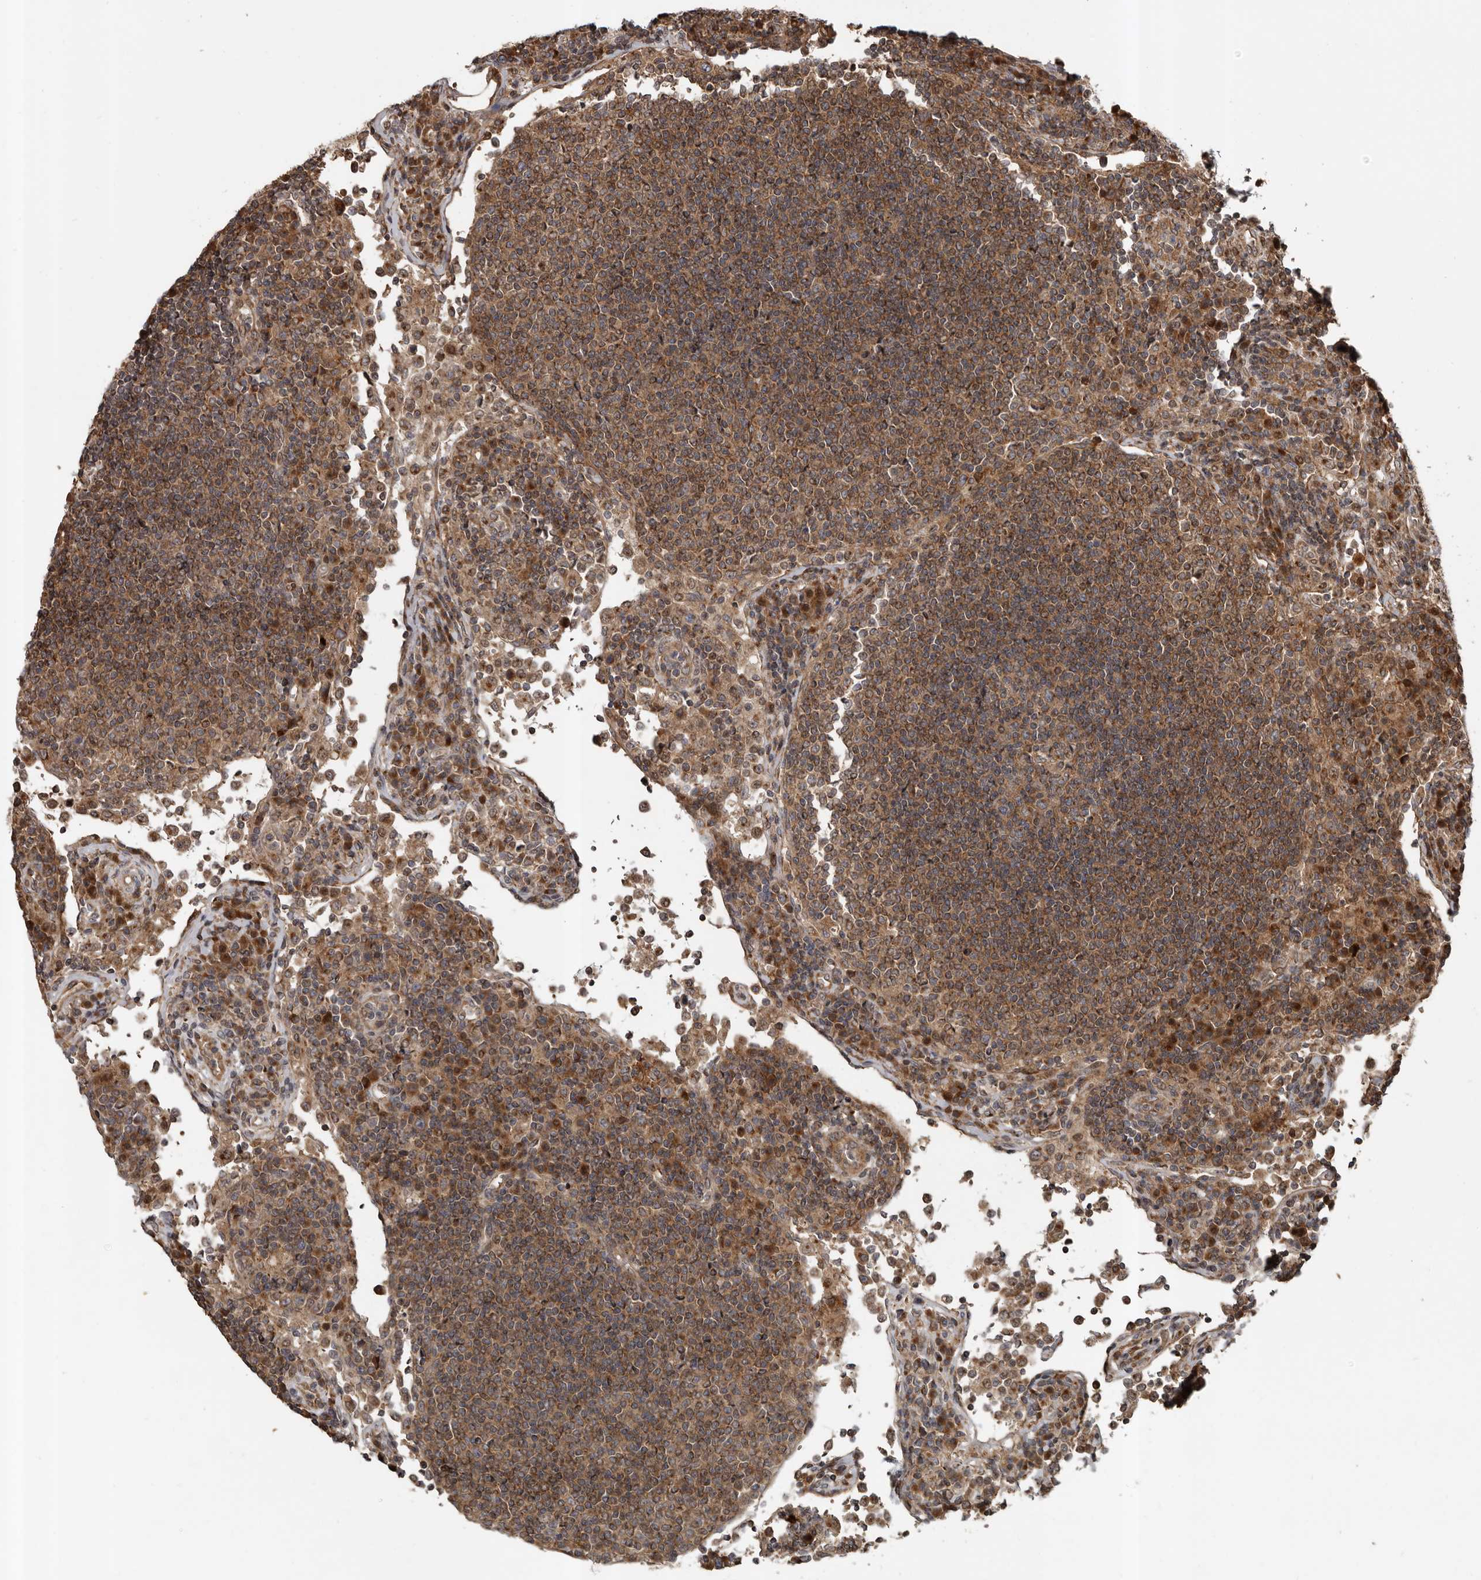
{"staining": {"intensity": "weak", "quantity": "25%-75%", "location": "cytoplasmic/membranous"}, "tissue": "lymph node", "cell_type": "Germinal center cells", "image_type": "normal", "snomed": [{"axis": "morphology", "description": "Normal tissue, NOS"}, {"axis": "topography", "description": "Lymph node"}], "caption": "Immunohistochemical staining of benign human lymph node exhibits 25%-75% levels of weak cytoplasmic/membranous protein expression in approximately 25%-75% of germinal center cells. The protein is shown in brown color, while the nuclei are stained blue.", "gene": "CCDC190", "patient": {"sex": "female", "age": 53}}